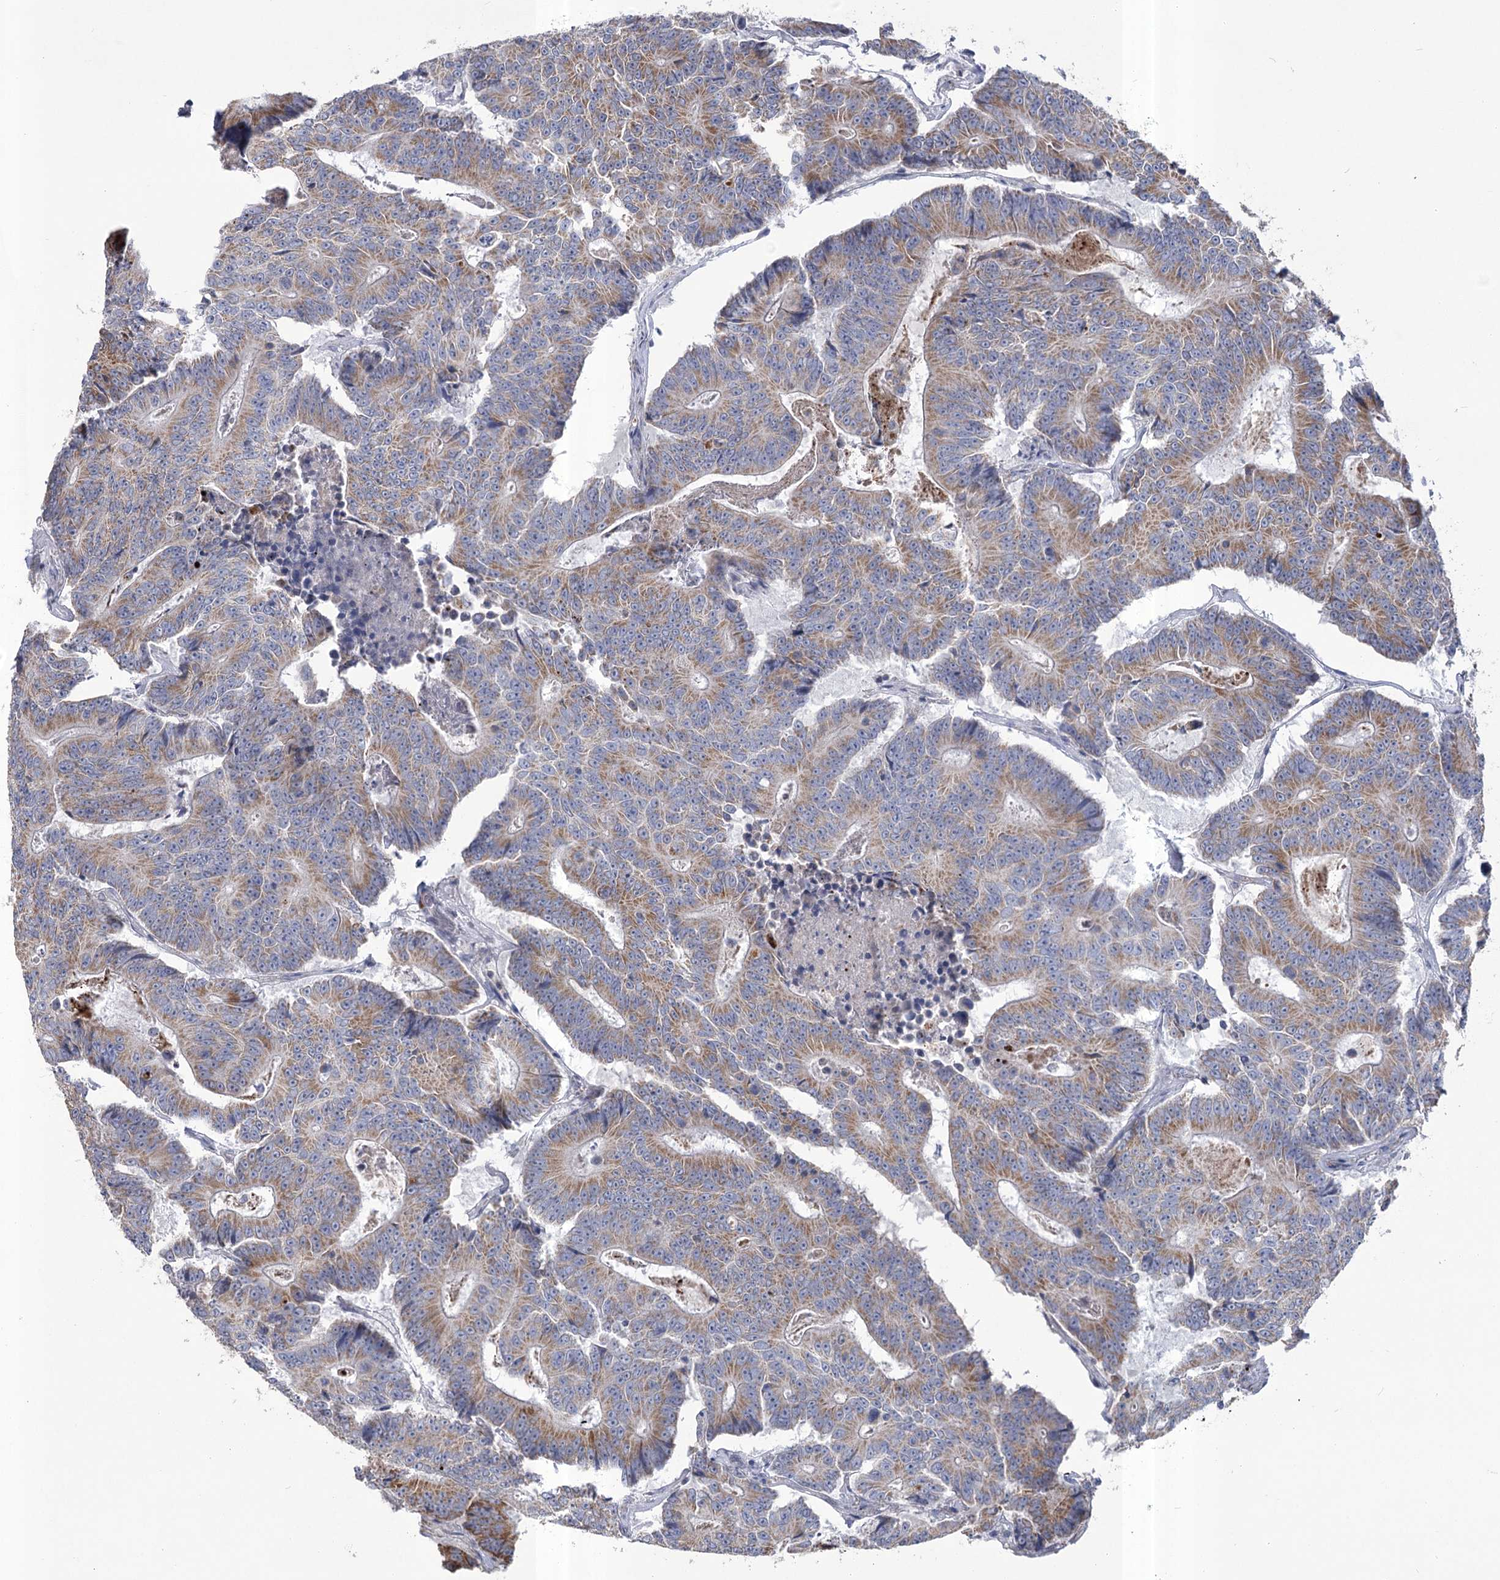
{"staining": {"intensity": "moderate", "quantity": ">75%", "location": "cytoplasmic/membranous"}, "tissue": "colorectal cancer", "cell_type": "Tumor cells", "image_type": "cancer", "snomed": [{"axis": "morphology", "description": "Adenocarcinoma, NOS"}, {"axis": "topography", "description": "Colon"}], "caption": "Protein expression analysis of colorectal cancer exhibits moderate cytoplasmic/membranous positivity in about >75% of tumor cells.", "gene": "PDHB", "patient": {"sex": "male", "age": 83}}